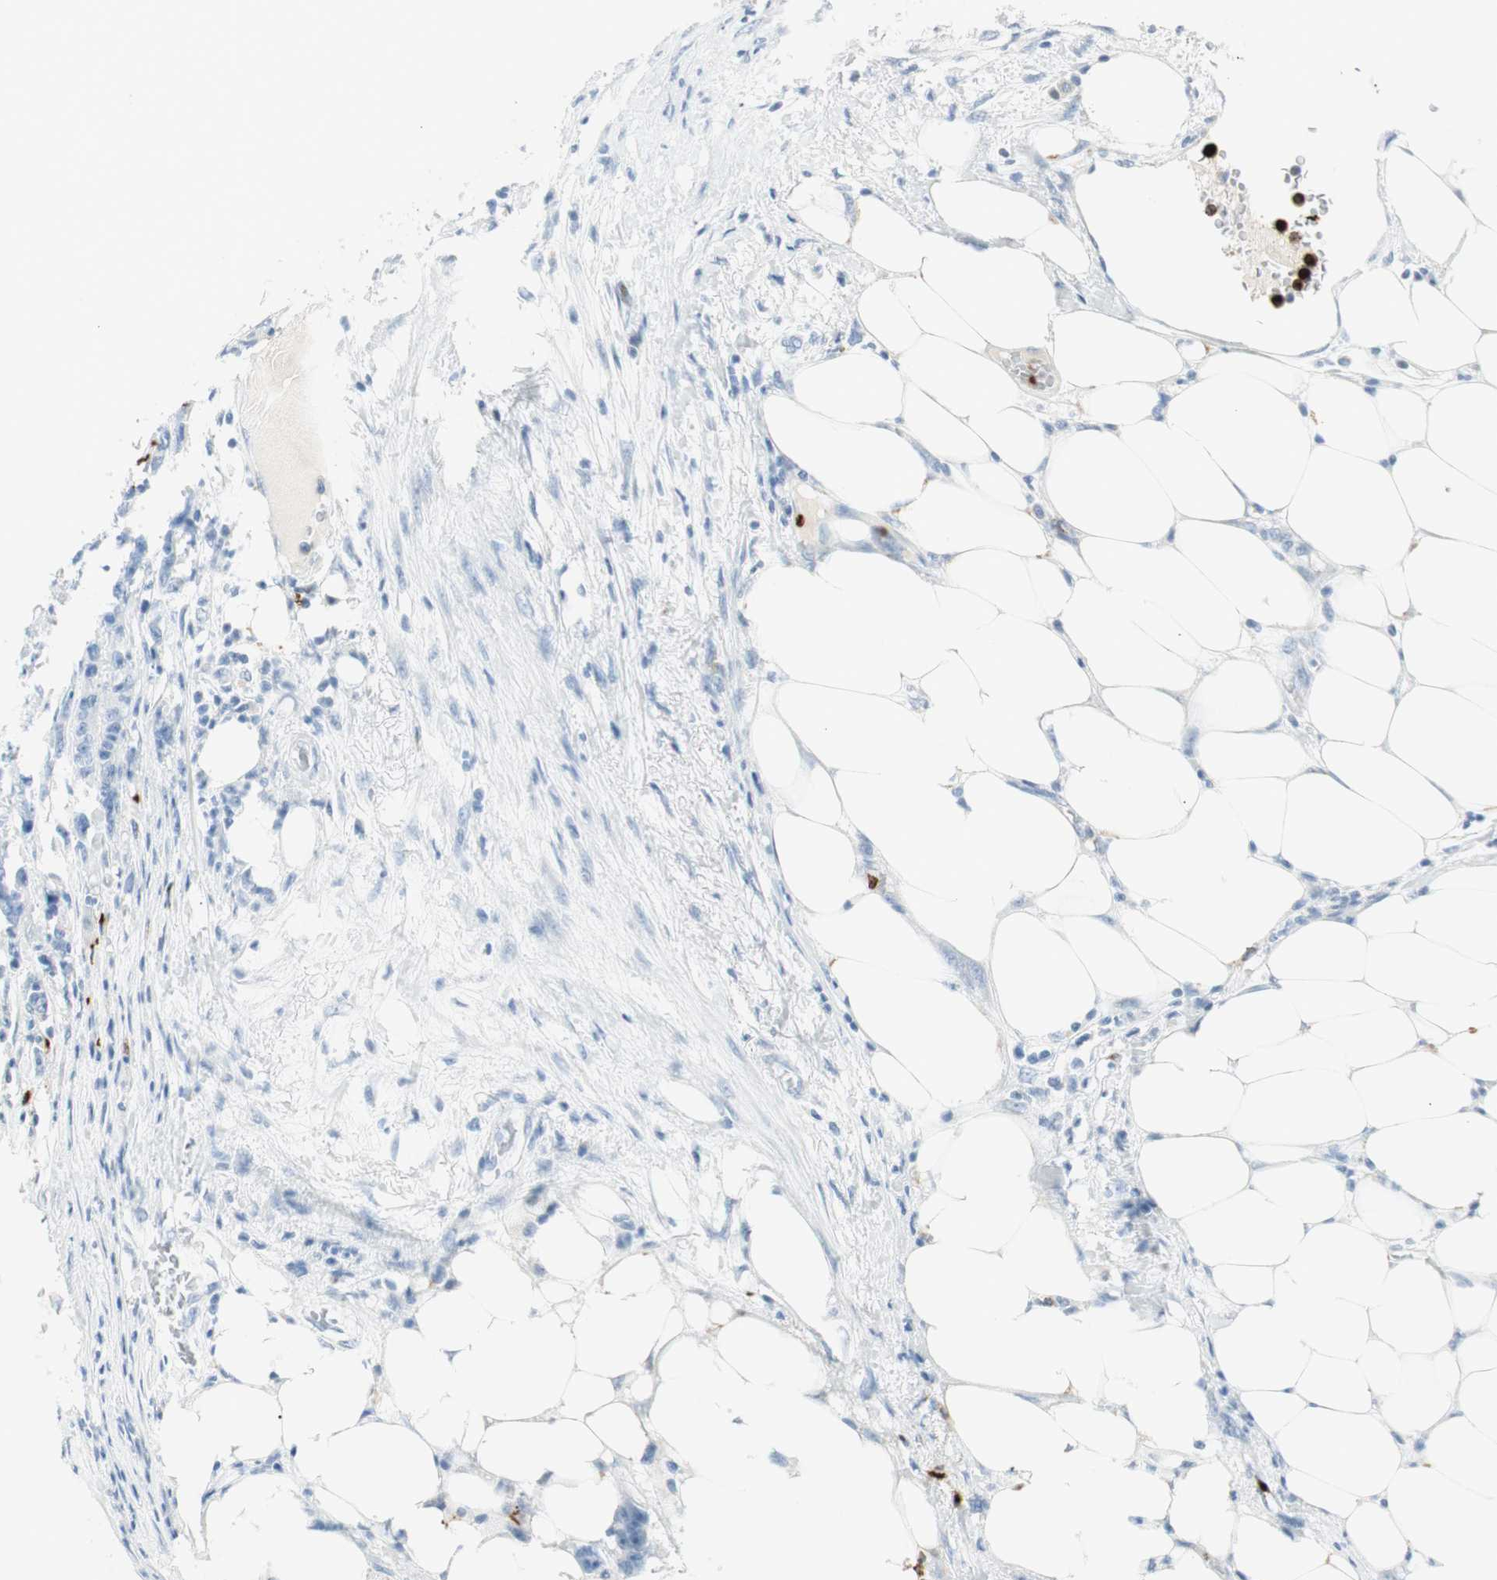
{"staining": {"intensity": "negative", "quantity": "none", "location": "none"}, "tissue": "colorectal cancer", "cell_type": "Tumor cells", "image_type": "cancer", "snomed": [{"axis": "morphology", "description": "Adenocarcinoma, NOS"}, {"axis": "topography", "description": "Colon"}], "caption": "This is an immunohistochemistry image of human colorectal cancer. There is no positivity in tumor cells.", "gene": "PRTN3", "patient": {"sex": "female", "age": 86}}